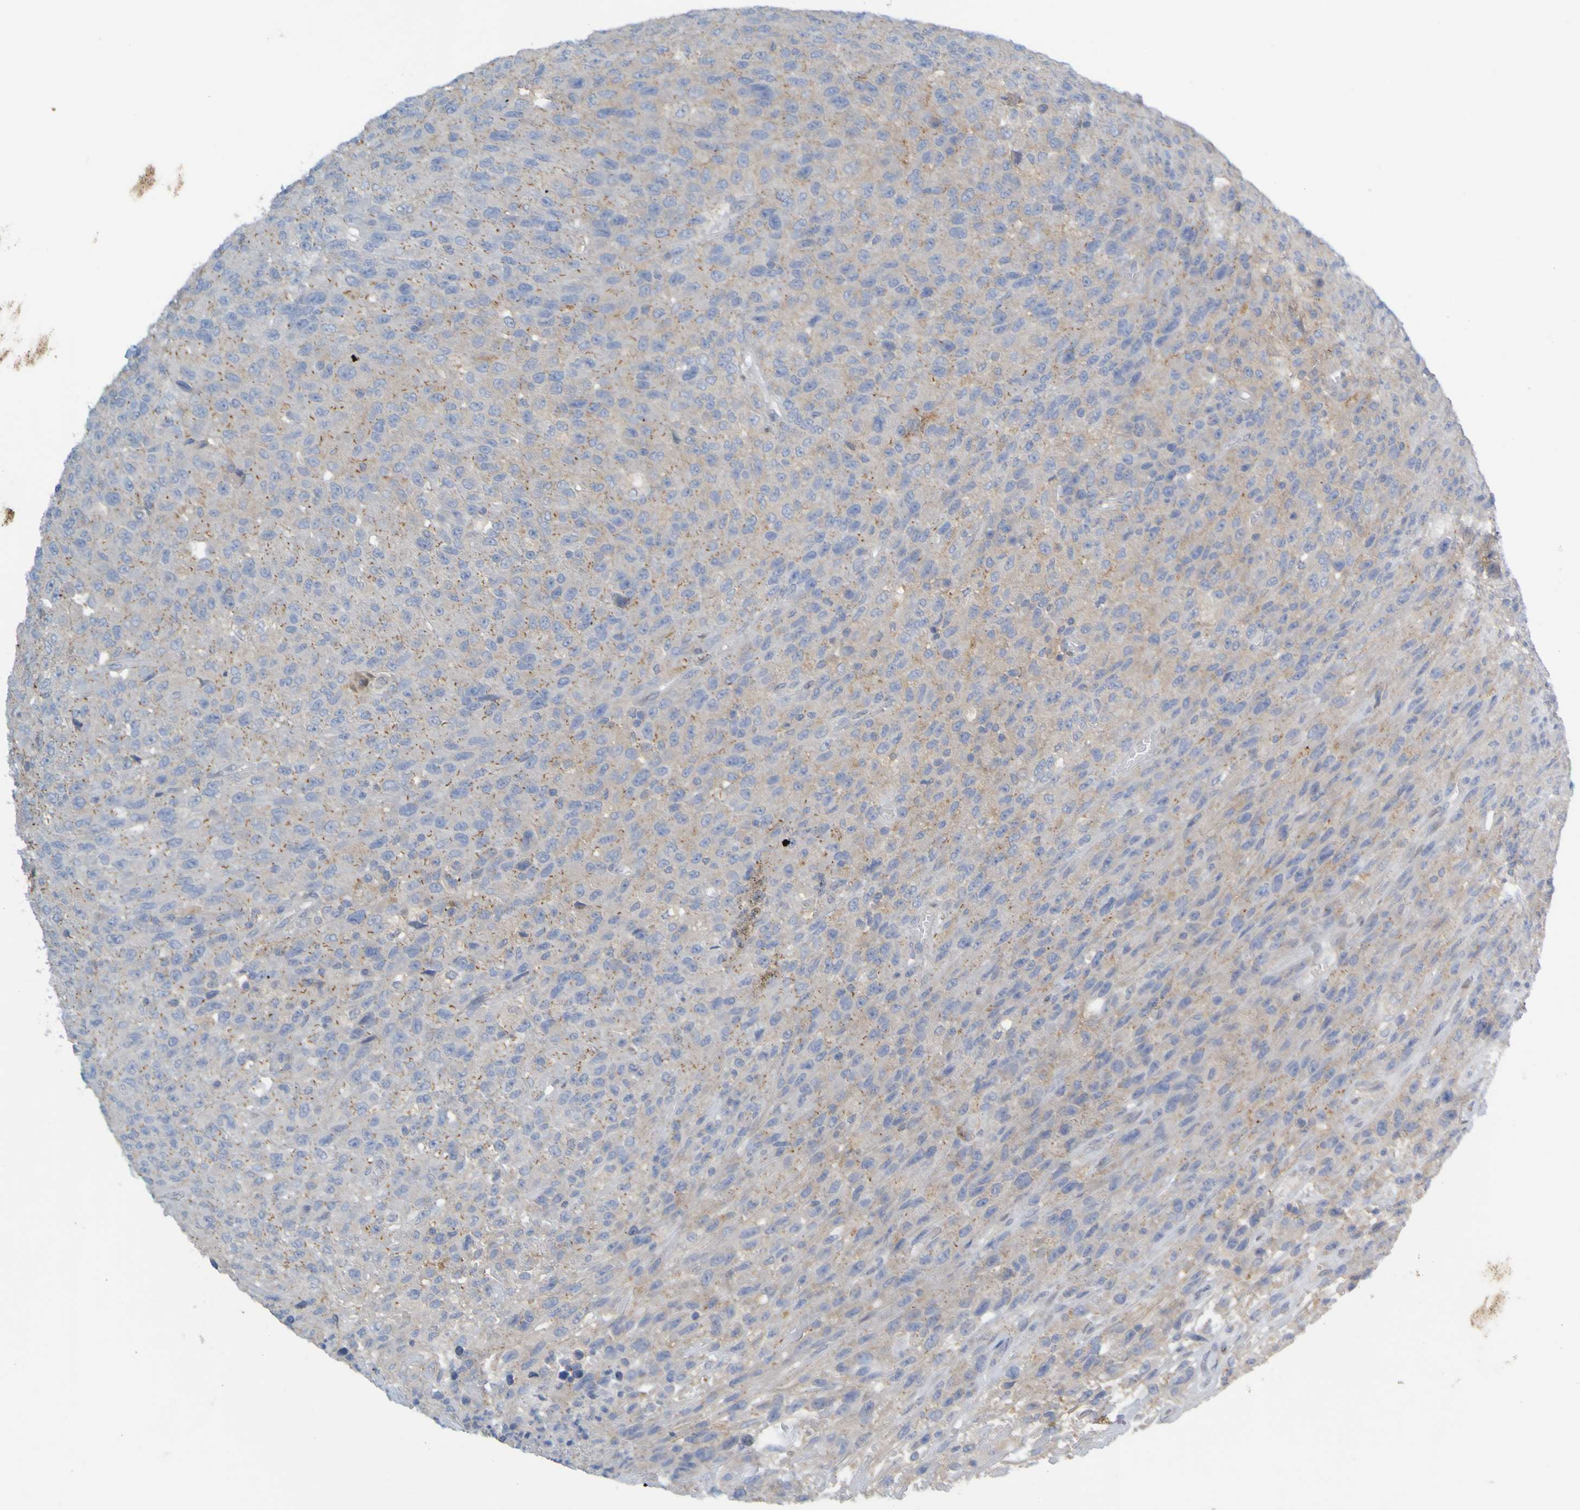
{"staining": {"intensity": "weak", "quantity": ">75%", "location": "cytoplasmic/membranous"}, "tissue": "urothelial cancer", "cell_type": "Tumor cells", "image_type": "cancer", "snomed": [{"axis": "morphology", "description": "Urothelial carcinoma, High grade"}, {"axis": "topography", "description": "Urinary bladder"}], "caption": "About >75% of tumor cells in urothelial cancer demonstrate weak cytoplasmic/membranous protein expression as visualized by brown immunohistochemical staining.", "gene": "MAG", "patient": {"sex": "male", "age": 66}}